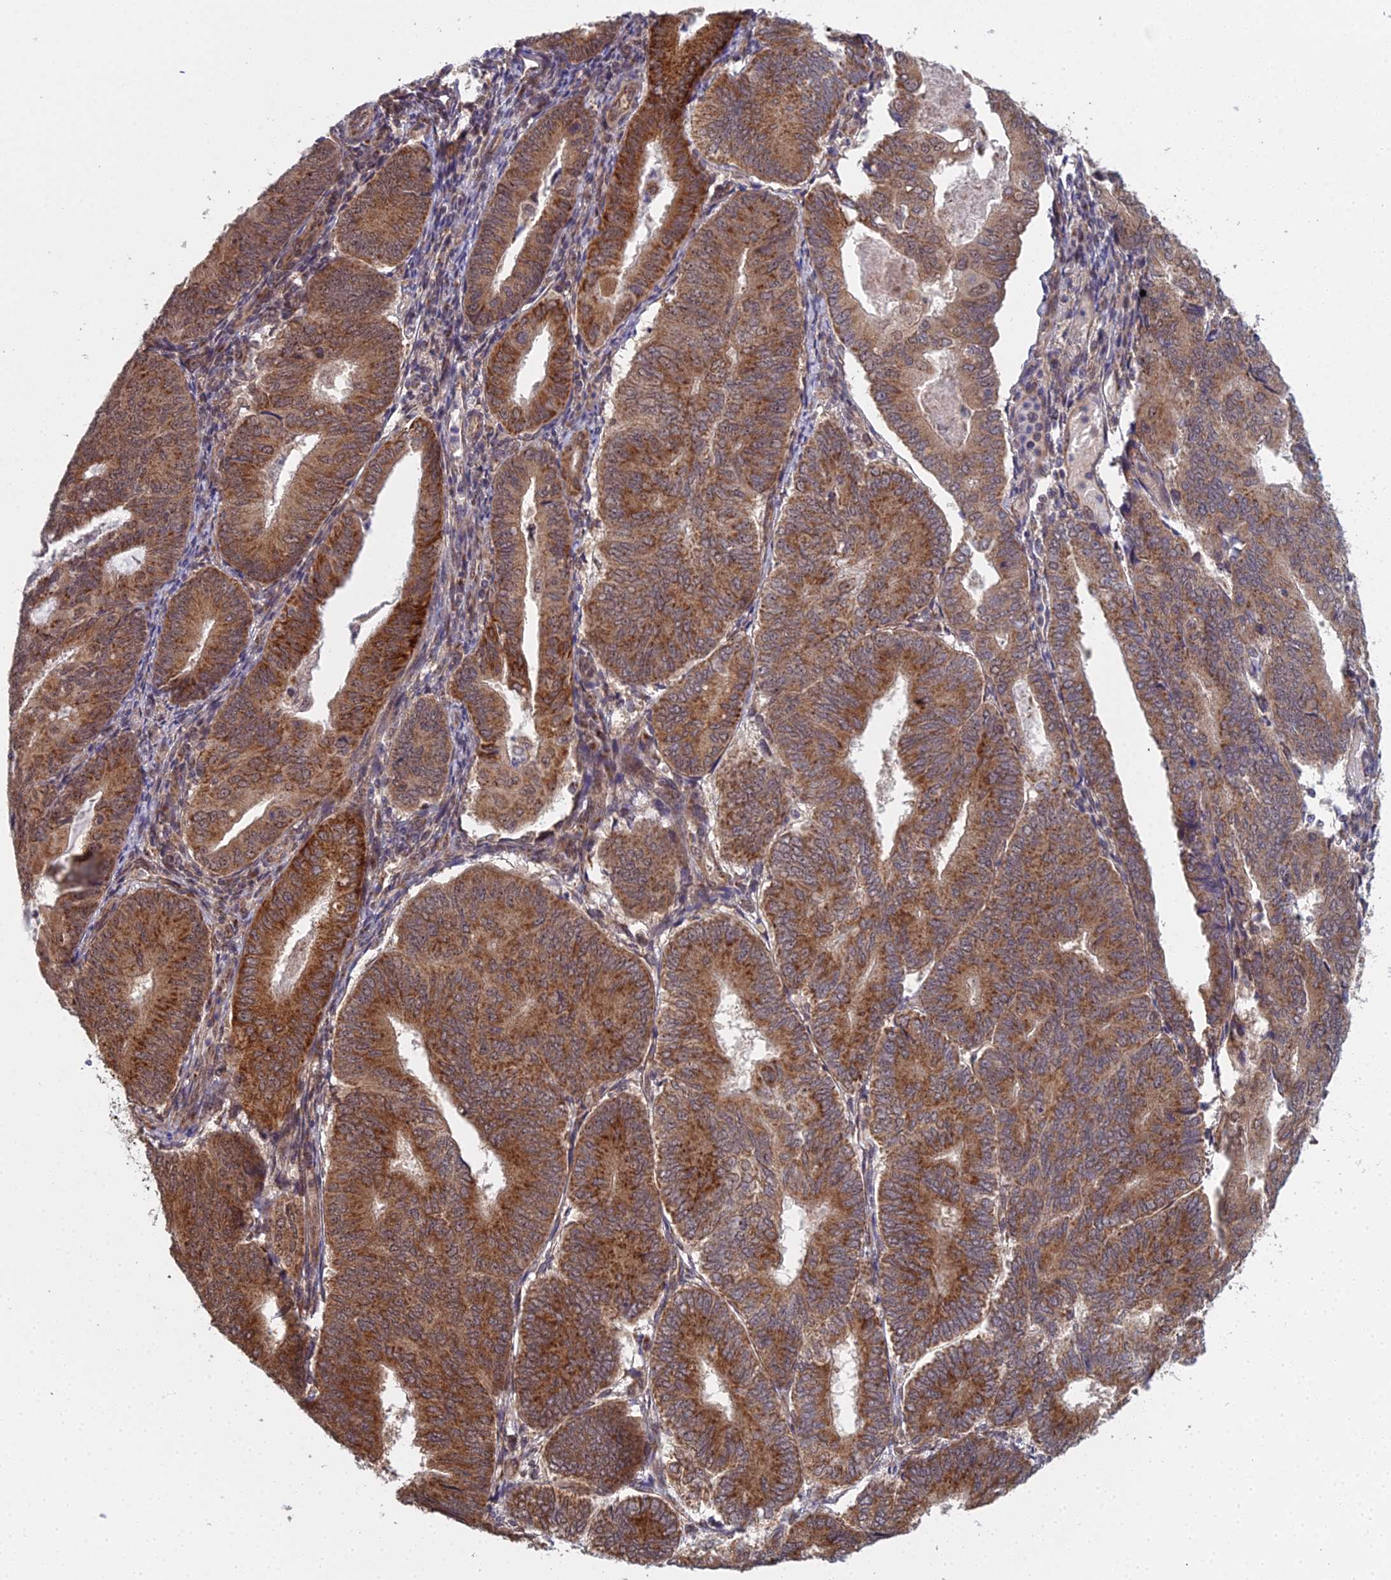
{"staining": {"intensity": "moderate", "quantity": ">75%", "location": "cytoplasmic/membranous"}, "tissue": "endometrial cancer", "cell_type": "Tumor cells", "image_type": "cancer", "snomed": [{"axis": "morphology", "description": "Adenocarcinoma, NOS"}, {"axis": "topography", "description": "Endometrium"}], "caption": "This image reveals immunohistochemistry (IHC) staining of endometrial adenocarcinoma, with medium moderate cytoplasmic/membranous staining in approximately >75% of tumor cells.", "gene": "MEOX1", "patient": {"sex": "female", "age": 81}}